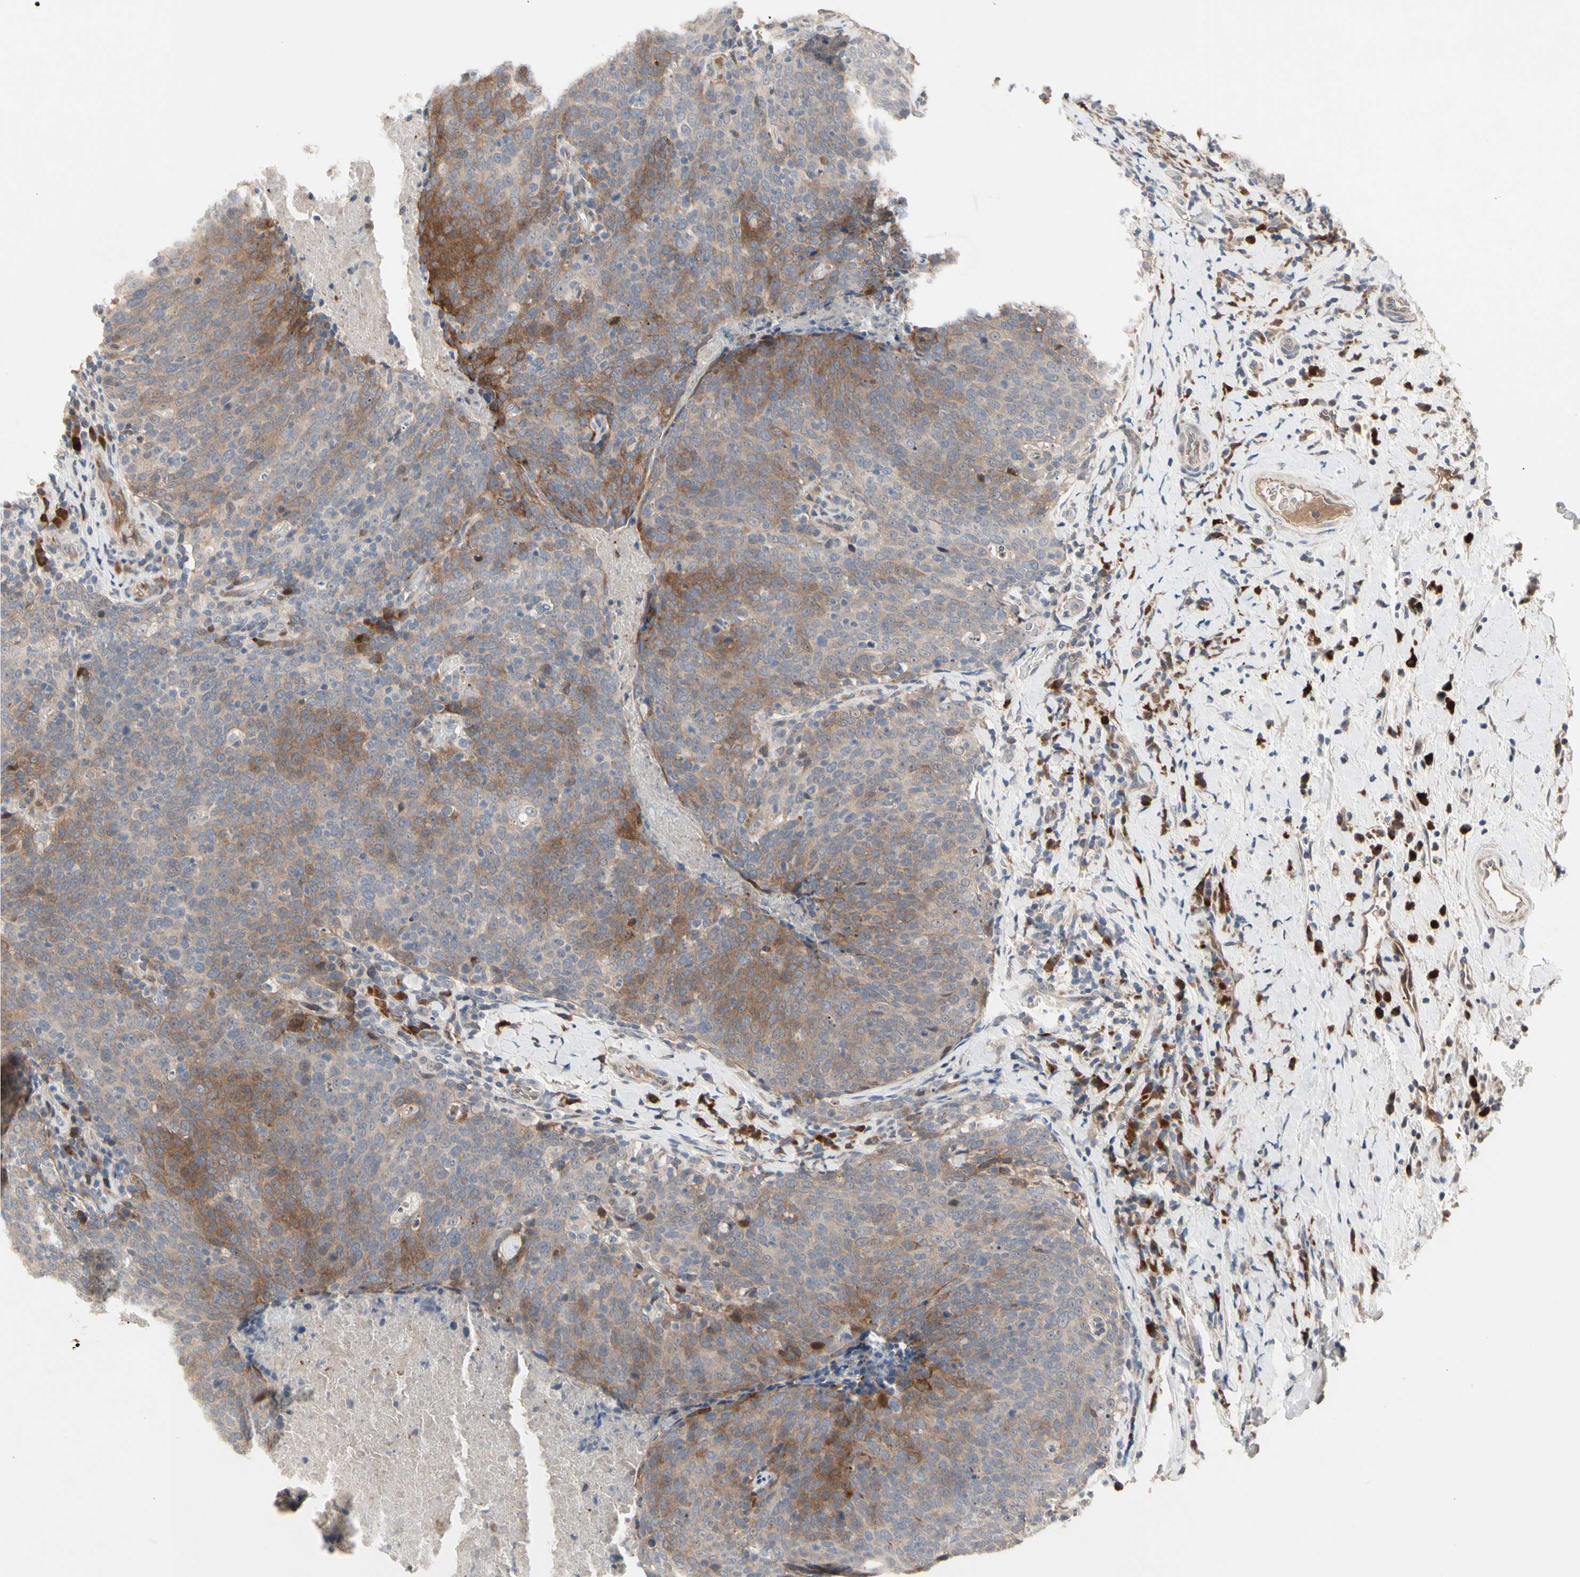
{"staining": {"intensity": "moderate", "quantity": "25%-75%", "location": "cytoplasmic/membranous"}, "tissue": "head and neck cancer", "cell_type": "Tumor cells", "image_type": "cancer", "snomed": [{"axis": "morphology", "description": "Squamous cell carcinoma, NOS"}, {"axis": "morphology", "description": "Squamous cell carcinoma, metastatic, NOS"}, {"axis": "topography", "description": "Lymph node"}, {"axis": "topography", "description": "Head-Neck"}], "caption": "Tumor cells exhibit moderate cytoplasmic/membranous positivity in approximately 25%-75% of cells in metastatic squamous cell carcinoma (head and neck). The protein of interest is shown in brown color, while the nuclei are stained blue.", "gene": "HMGCR", "patient": {"sex": "male", "age": 62}}